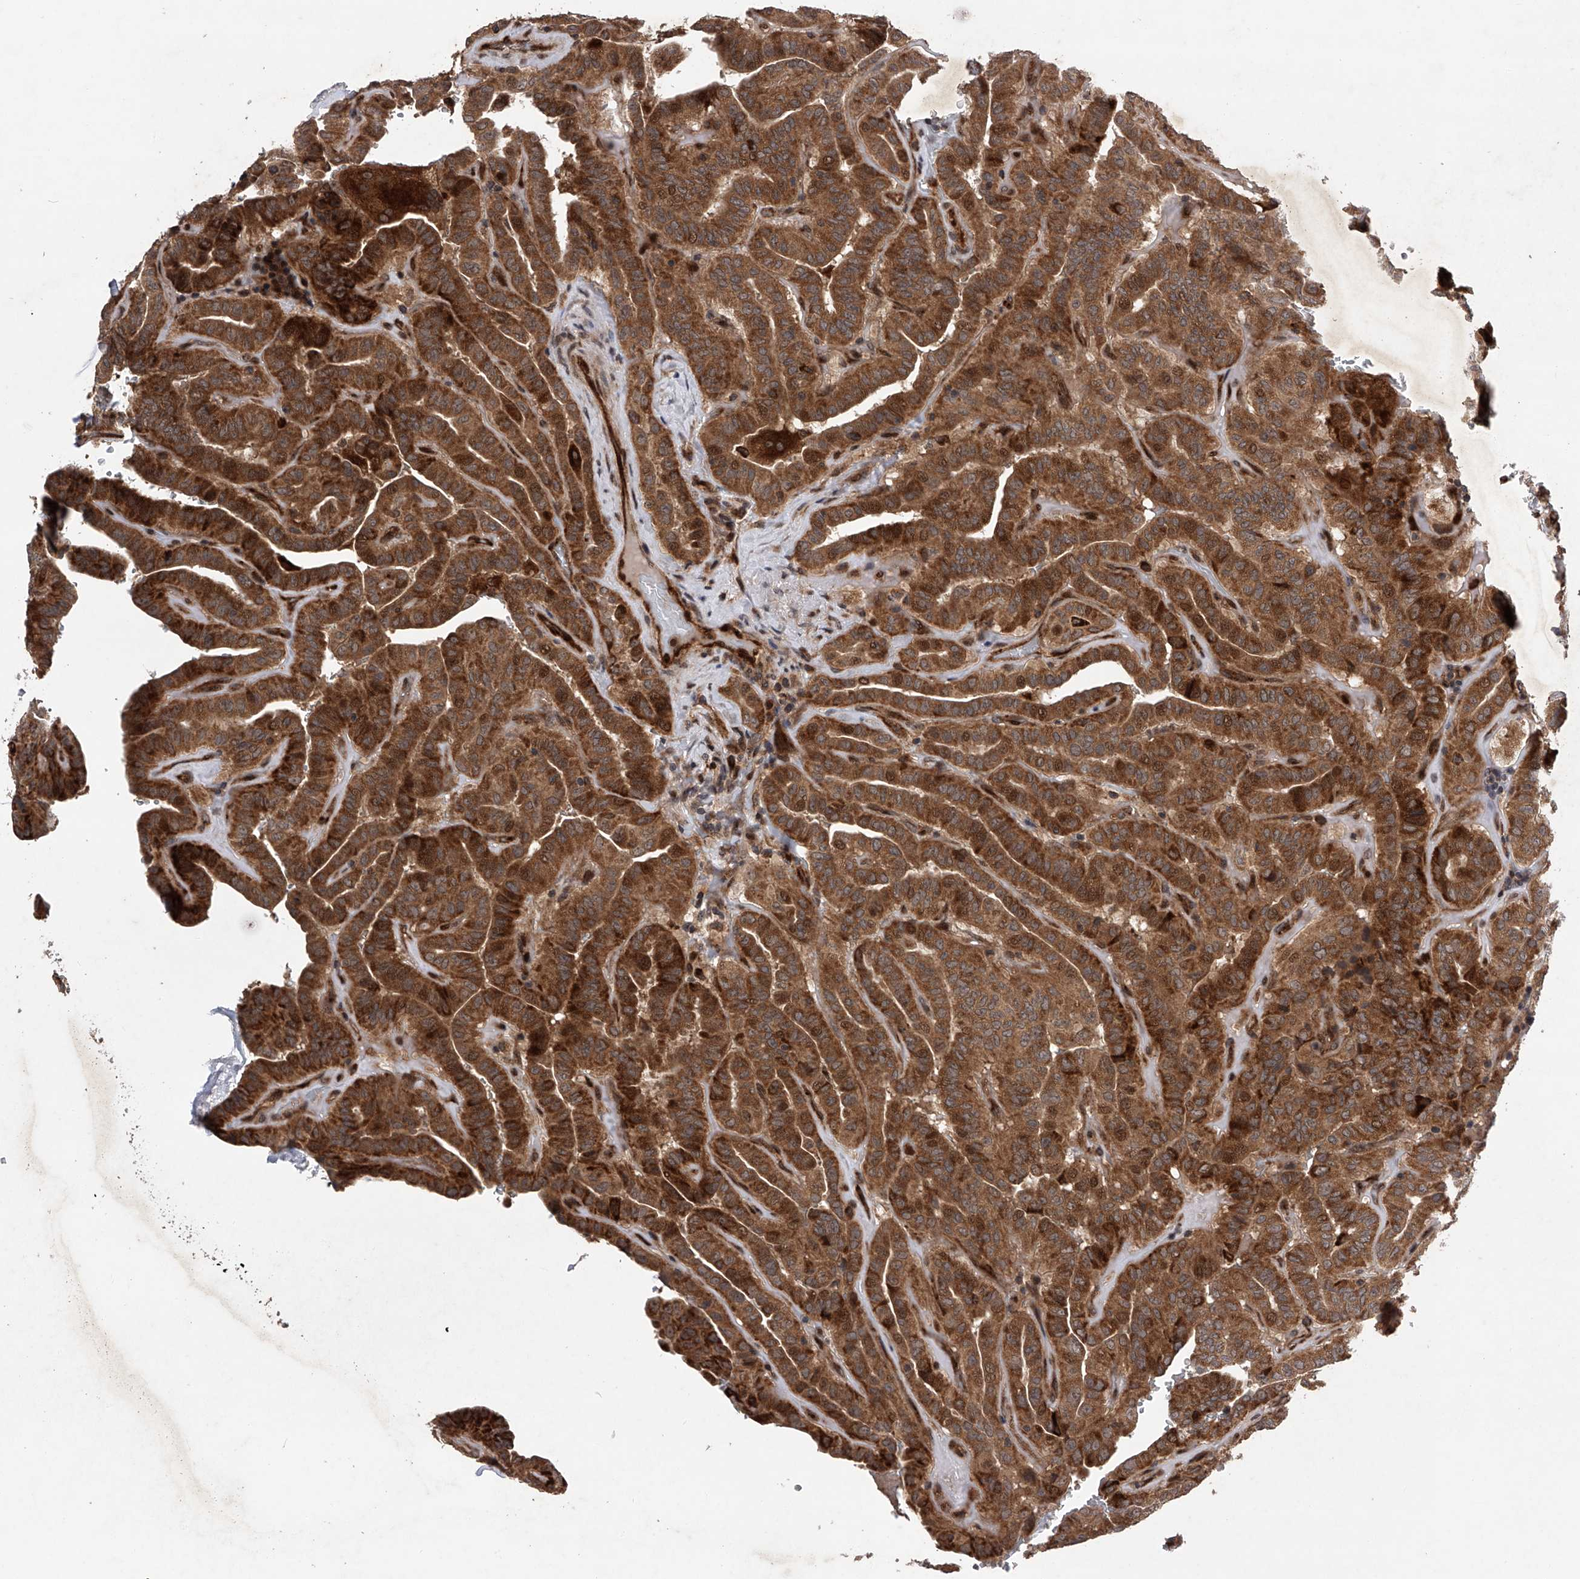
{"staining": {"intensity": "strong", "quantity": ">75%", "location": "cytoplasmic/membranous"}, "tissue": "thyroid cancer", "cell_type": "Tumor cells", "image_type": "cancer", "snomed": [{"axis": "morphology", "description": "Papillary adenocarcinoma, NOS"}, {"axis": "topography", "description": "Thyroid gland"}], "caption": "Tumor cells exhibit high levels of strong cytoplasmic/membranous expression in about >75% of cells in human thyroid cancer (papillary adenocarcinoma).", "gene": "MAP3K11", "patient": {"sex": "male", "age": 77}}